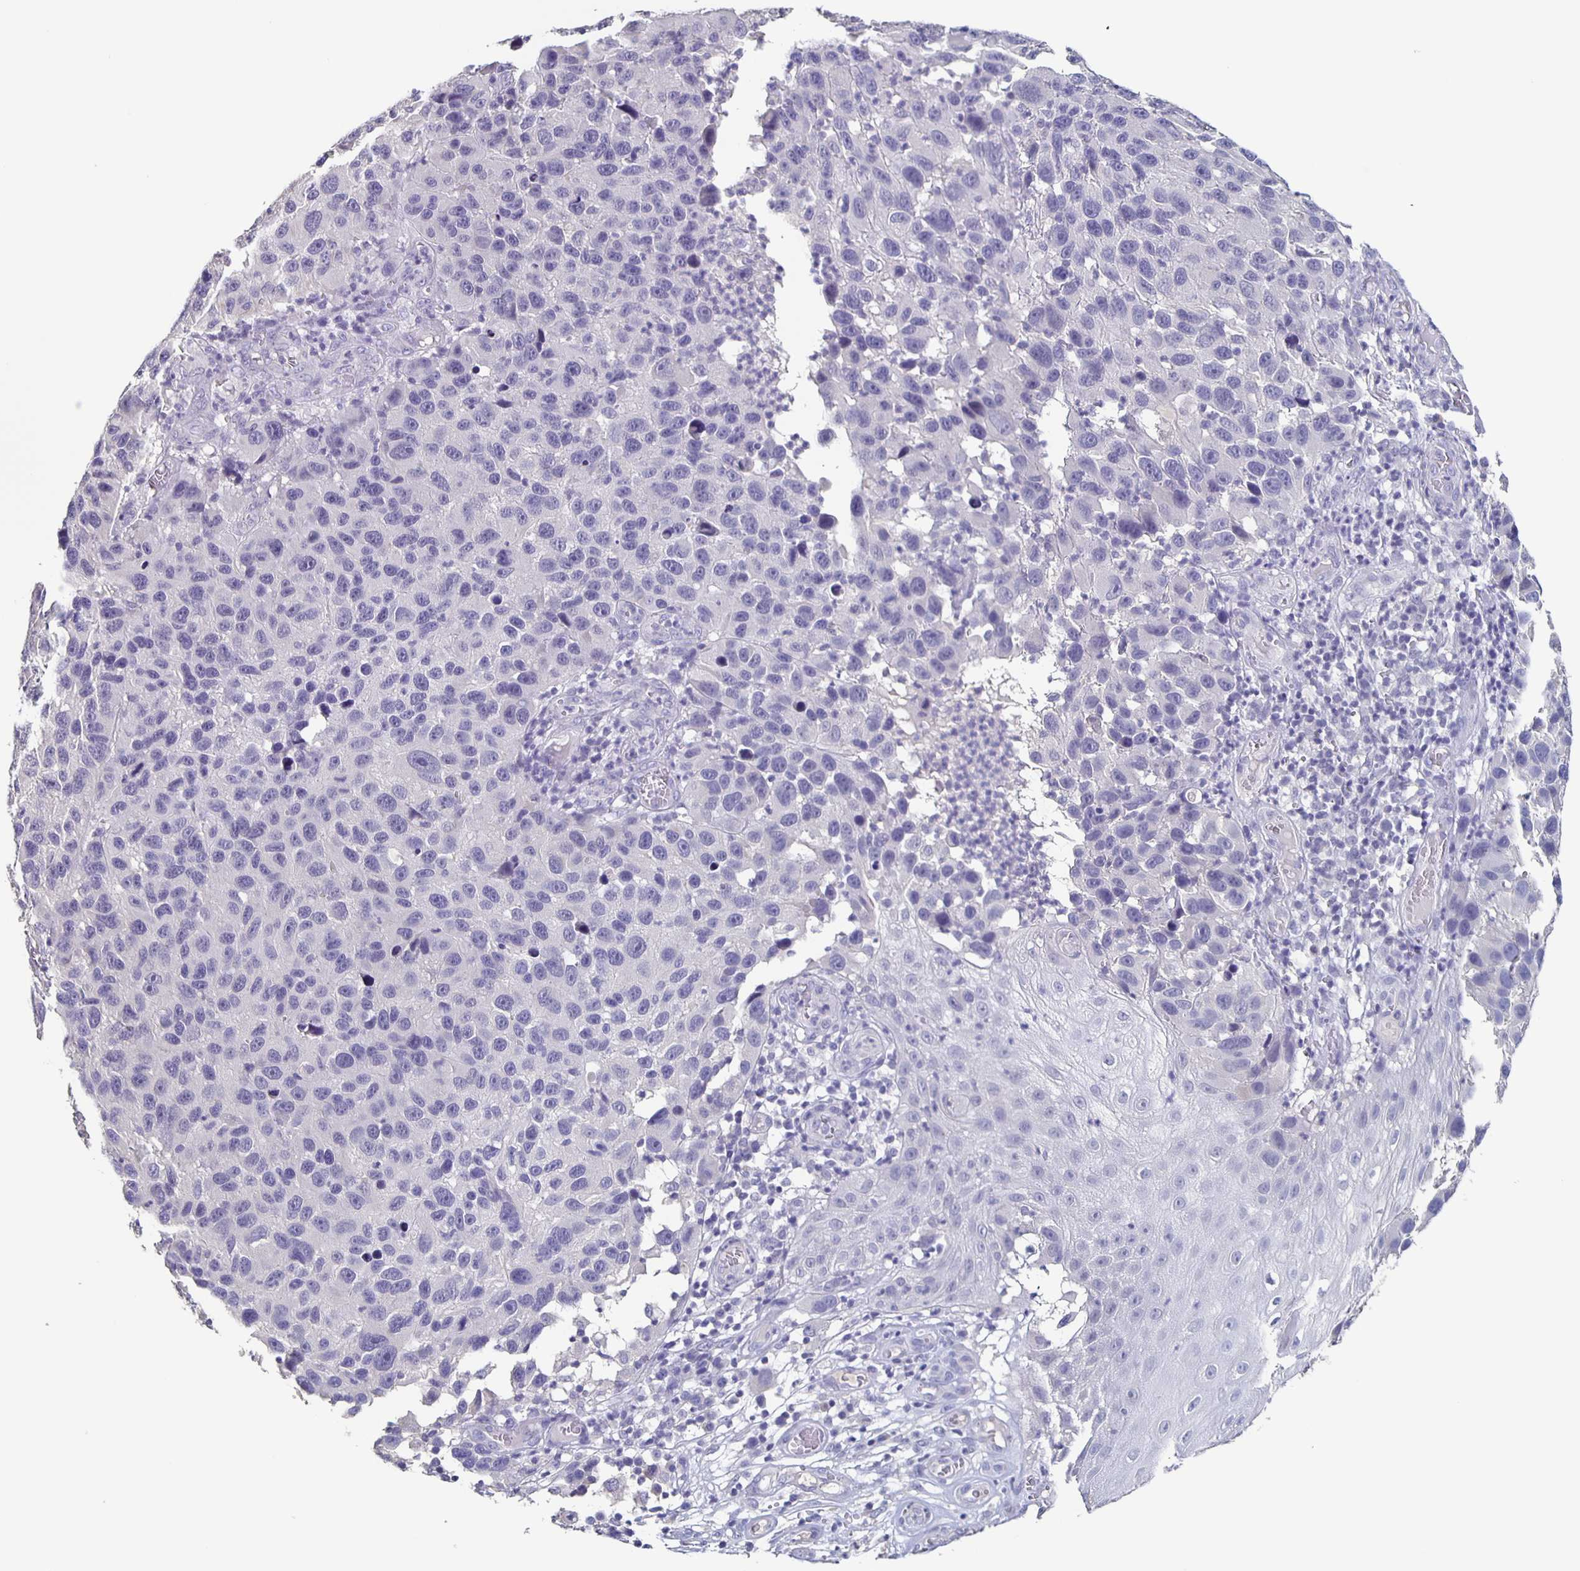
{"staining": {"intensity": "negative", "quantity": "none", "location": "none"}, "tissue": "melanoma", "cell_type": "Tumor cells", "image_type": "cancer", "snomed": [{"axis": "morphology", "description": "Malignant melanoma, NOS"}, {"axis": "topography", "description": "Skin"}], "caption": "Malignant melanoma was stained to show a protein in brown. There is no significant staining in tumor cells.", "gene": "CACNA2D2", "patient": {"sex": "male", "age": 53}}